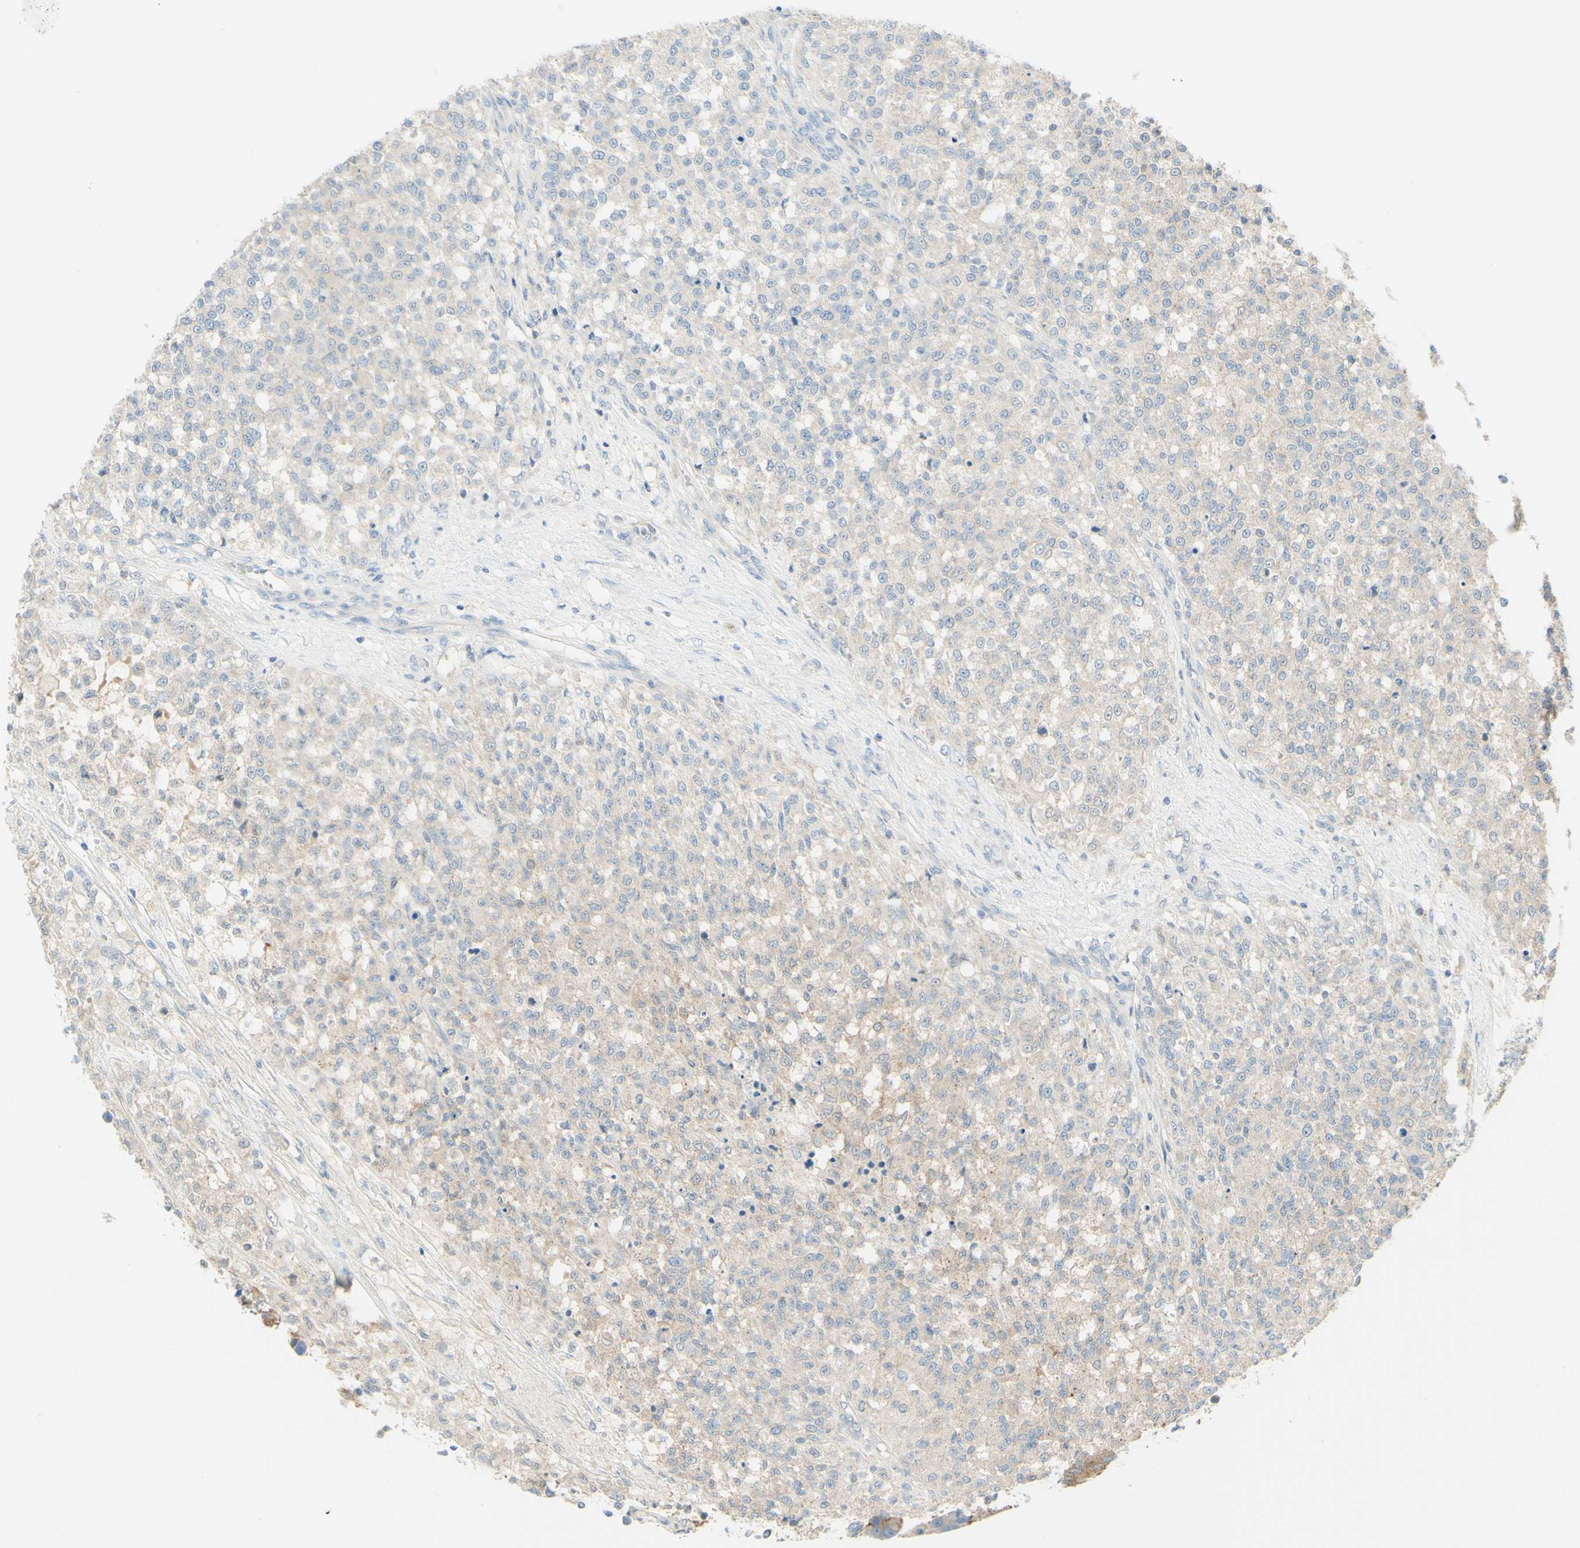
{"staining": {"intensity": "weak", "quantity": "25%-75%", "location": "cytoplasmic/membranous"}, "tissue": "testis cancer", "cell_type": "Tumor cells", "image_type": "cancer", "snomed": [{"axis": "morphology", "description": "Seminoma, NOS"}, {"axis": "topography", "description": "Testis"}], "caption": "A photomicrograph showing weak cytoplasmic/membranous positivity in approximately 25%-75% of tumor cells in testis cancer (seminoma), as visualized by brown immunohistochemical staining.", "gene": "MTM1", "patient": {"sex": "male", "age": 59}}